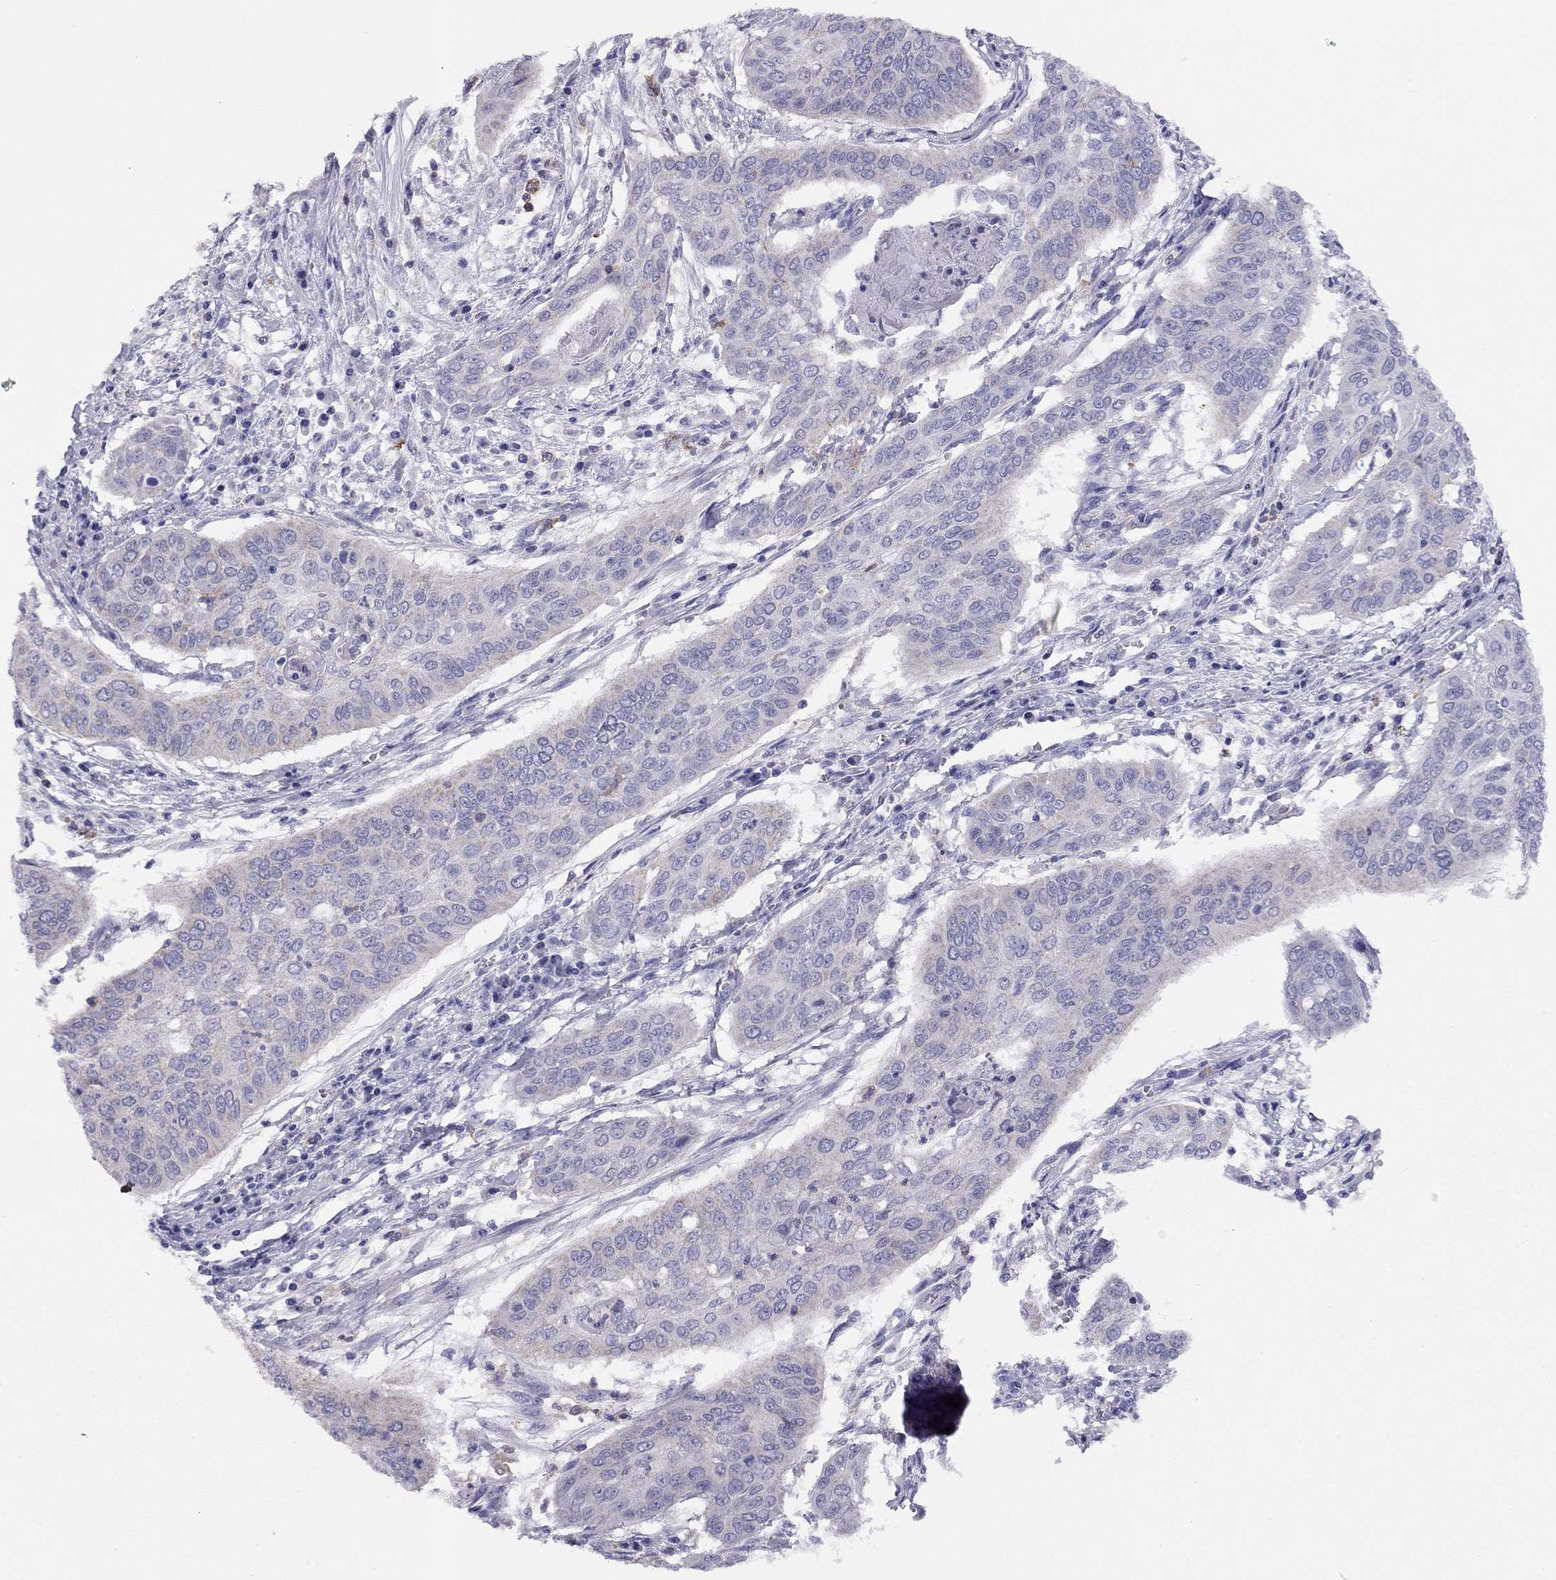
{"staining": {"intensity": "negative", "quantity": "none", "location": "none"}, "tissue": "cervical cancer", "cell_type": "Tumor cells", "image_type": "cancer", "snomed": [{"axis": "morphology", "description": "Squamous cell carcinoma, NOS"}, {"axis": "topography", "description": "Cervix"}], "caption": "Human cervical cancer stained for a protein using immunohistochemistry demonstrates no positivity in tumor cells.", "gene": "CITED1", "patient": {"sex": "female", "age": 39}}